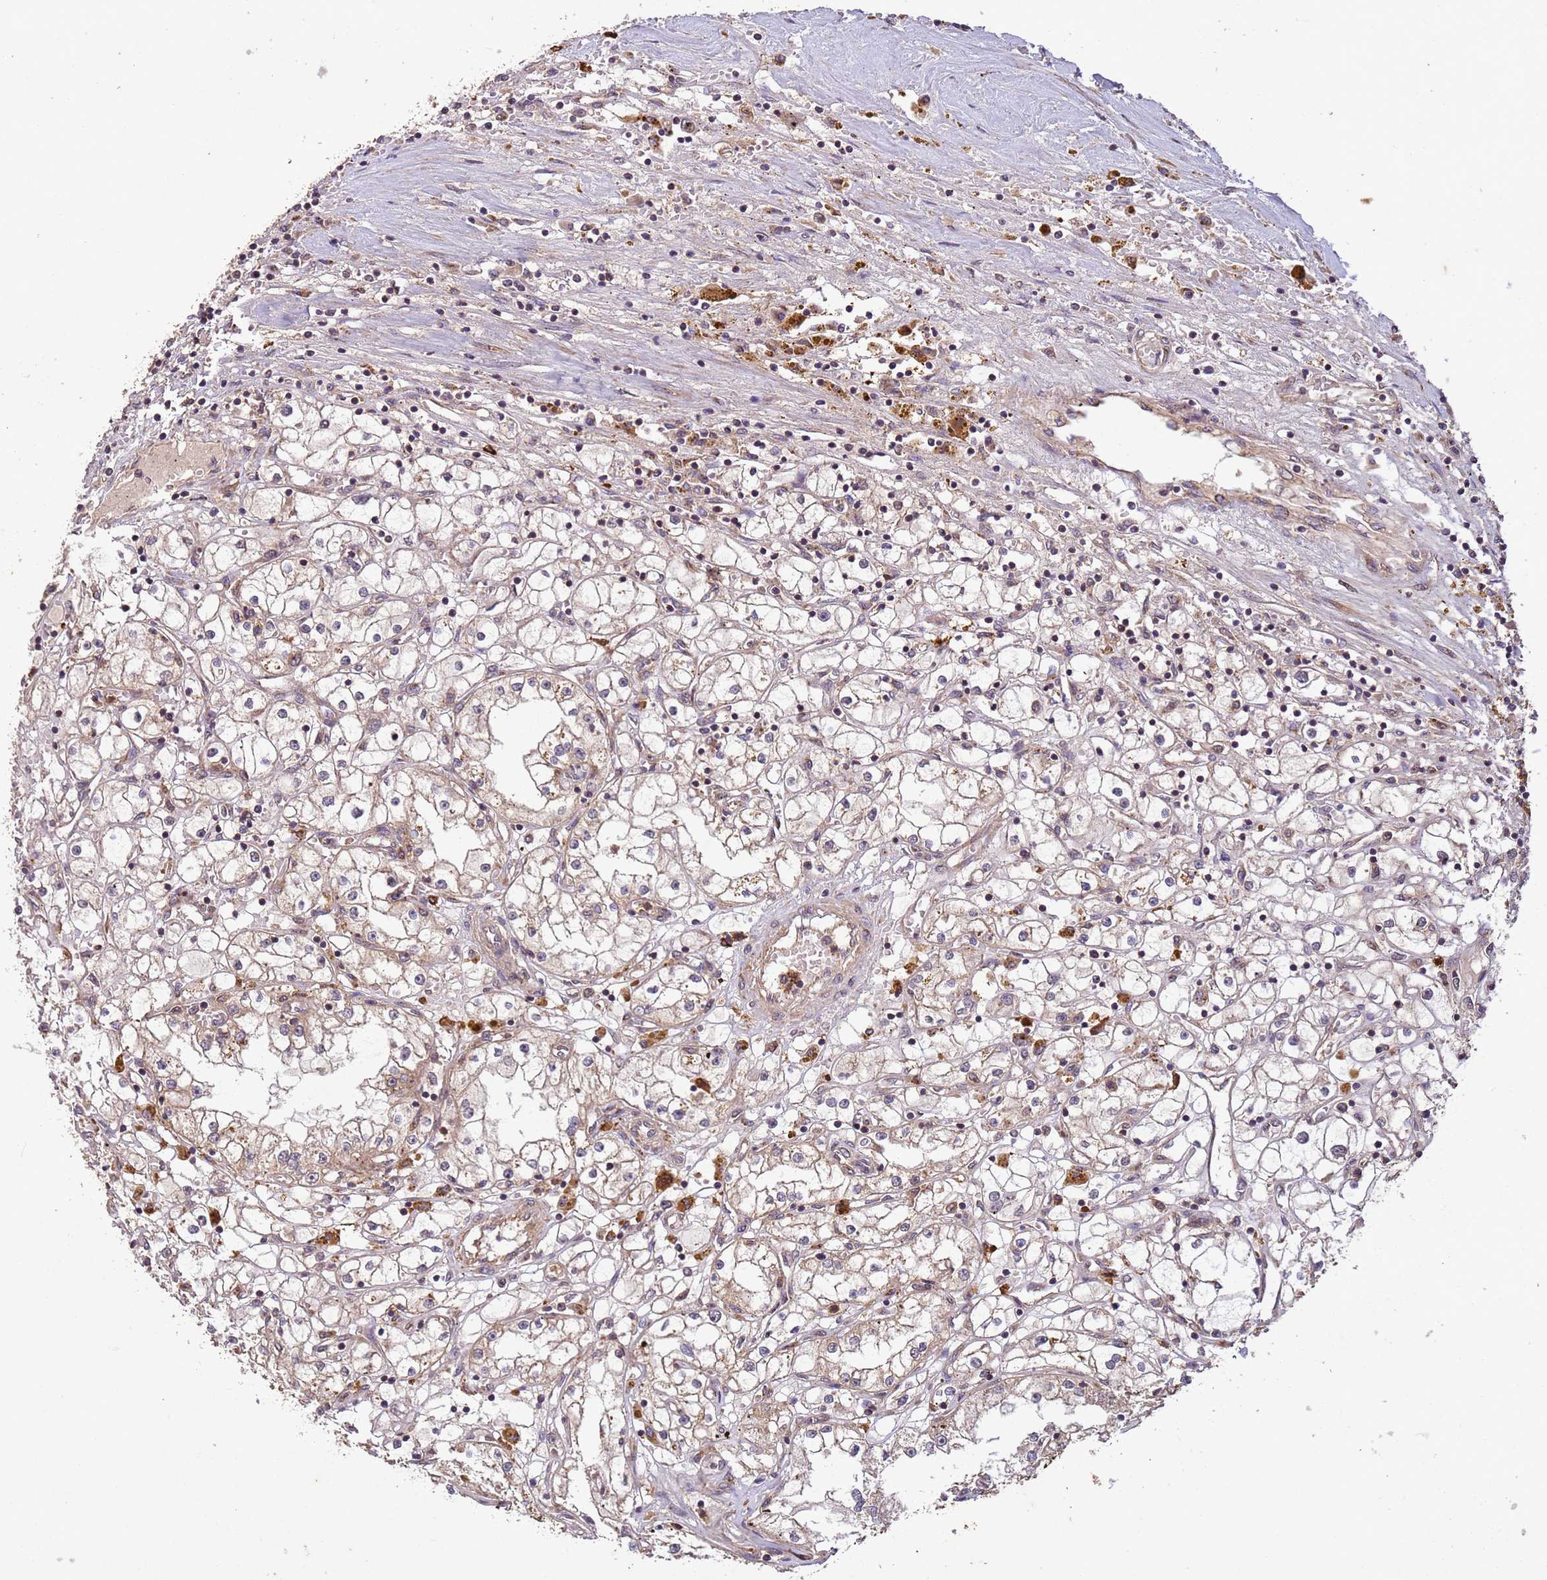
{"staining": {"intensity": "negative", "quantity": "none", "location": "none"}, "tissue": "renal cancer", "cell_type": "Tumor cells", "image_type": "cancer", "snomed": [{"axis": "morphology", "description": "Adenocarcinoma, NOS"}, {"axis": "topography", "description": "Kidney"}], "caption": "Immunohistochemistry of human adenocarcinoma (renal) displays no staining in tumor cells.", "gene": "FASTKD1", "patient": {"sex": "male", "age": 56}}